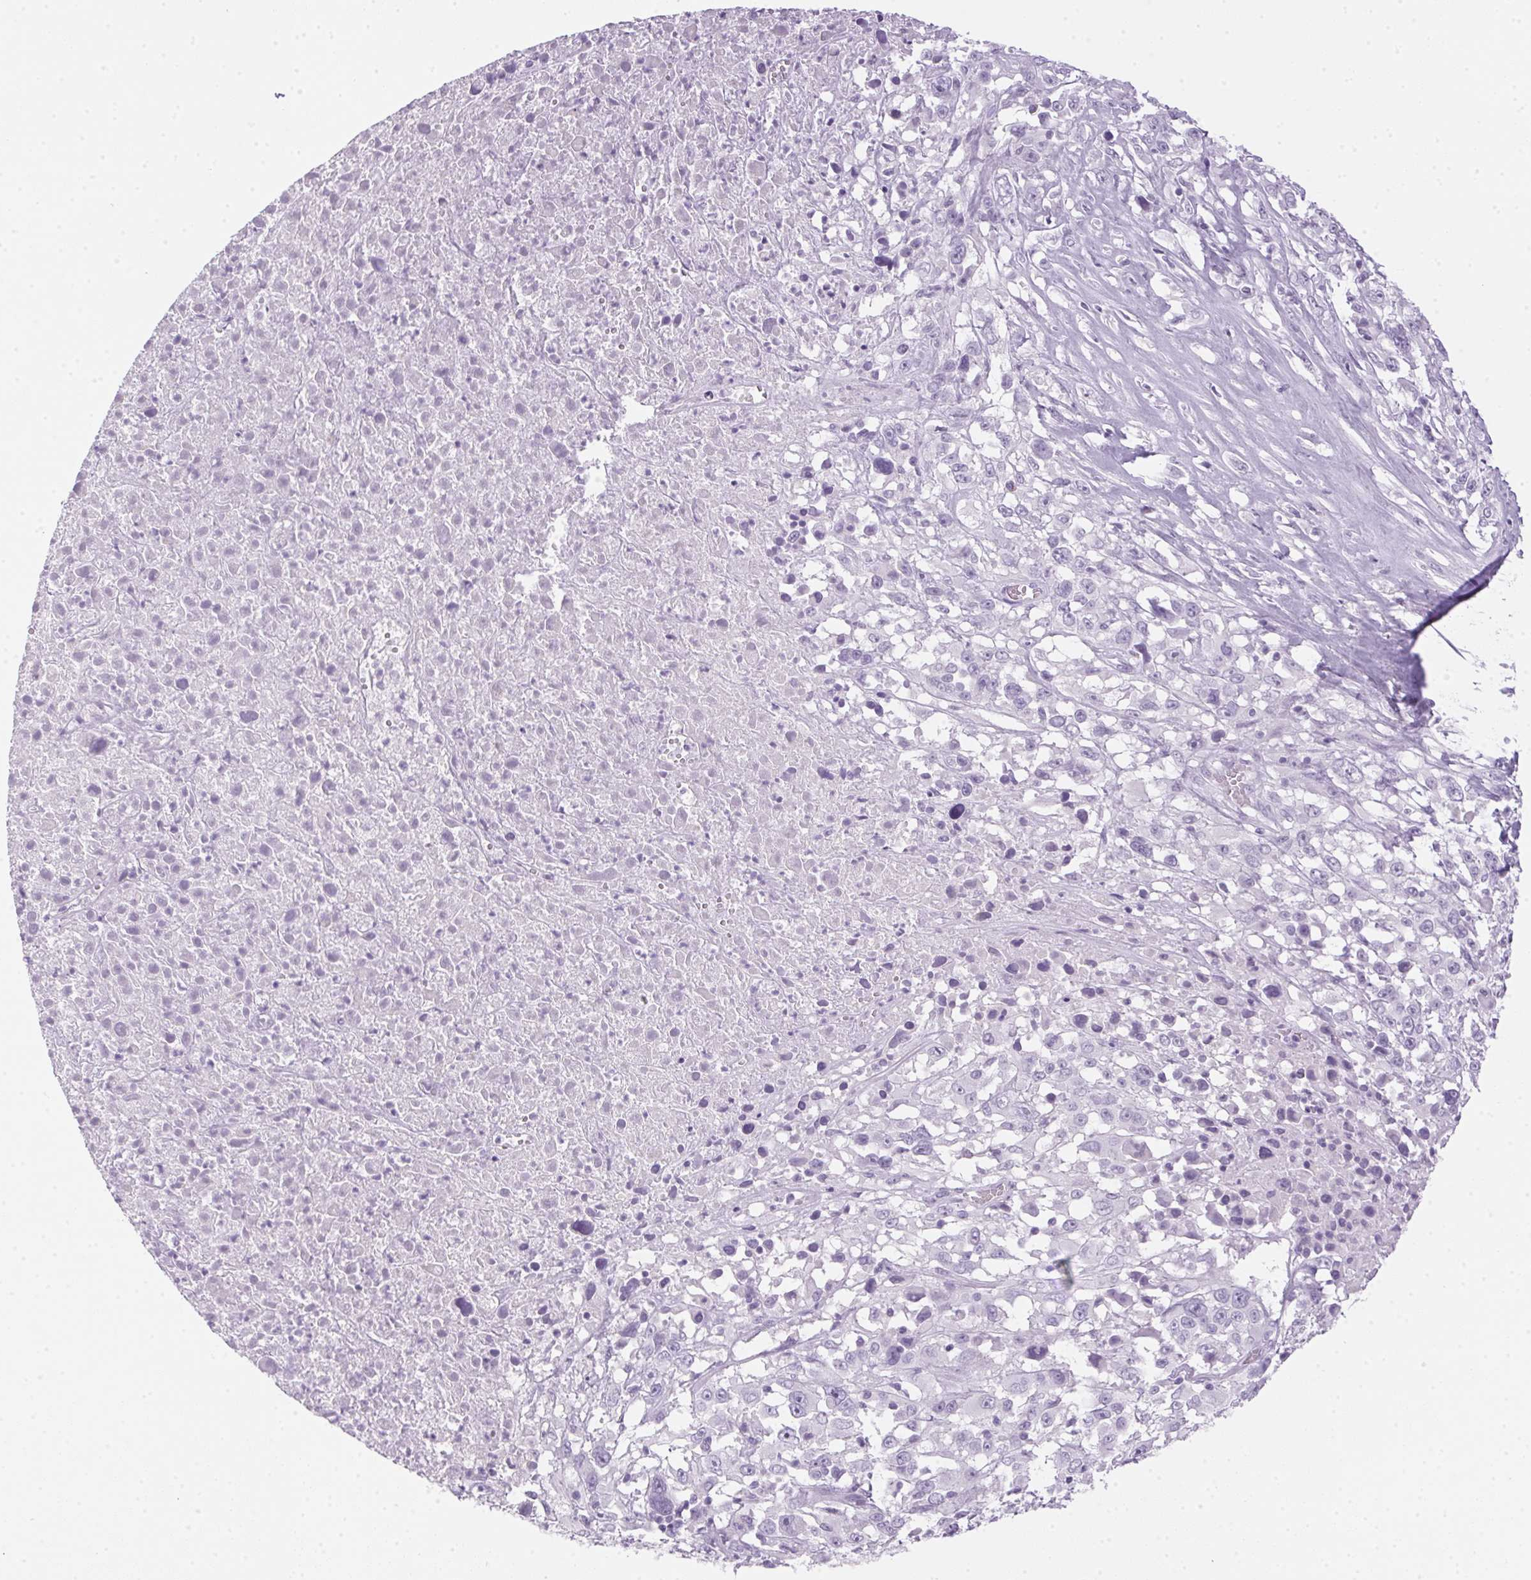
{"staining": {"intensity": "negative", "quantity": "none", "location": "none"}, "tissue": "melanoma", "cell_type": "Tumor cells", "image_type": "cancer", "snomed": [{"axis": "morphology", "description": "Malignant melanoma, Metastatic site"}, {"axis": "topography", "description": "Soft tissue"}], "caption": "A micrograph of melanoma stained for a protein reveals no brown staining in tumor cells.", "gene": "POPDC2", "patient": {"sex": "male", "age": 50}}